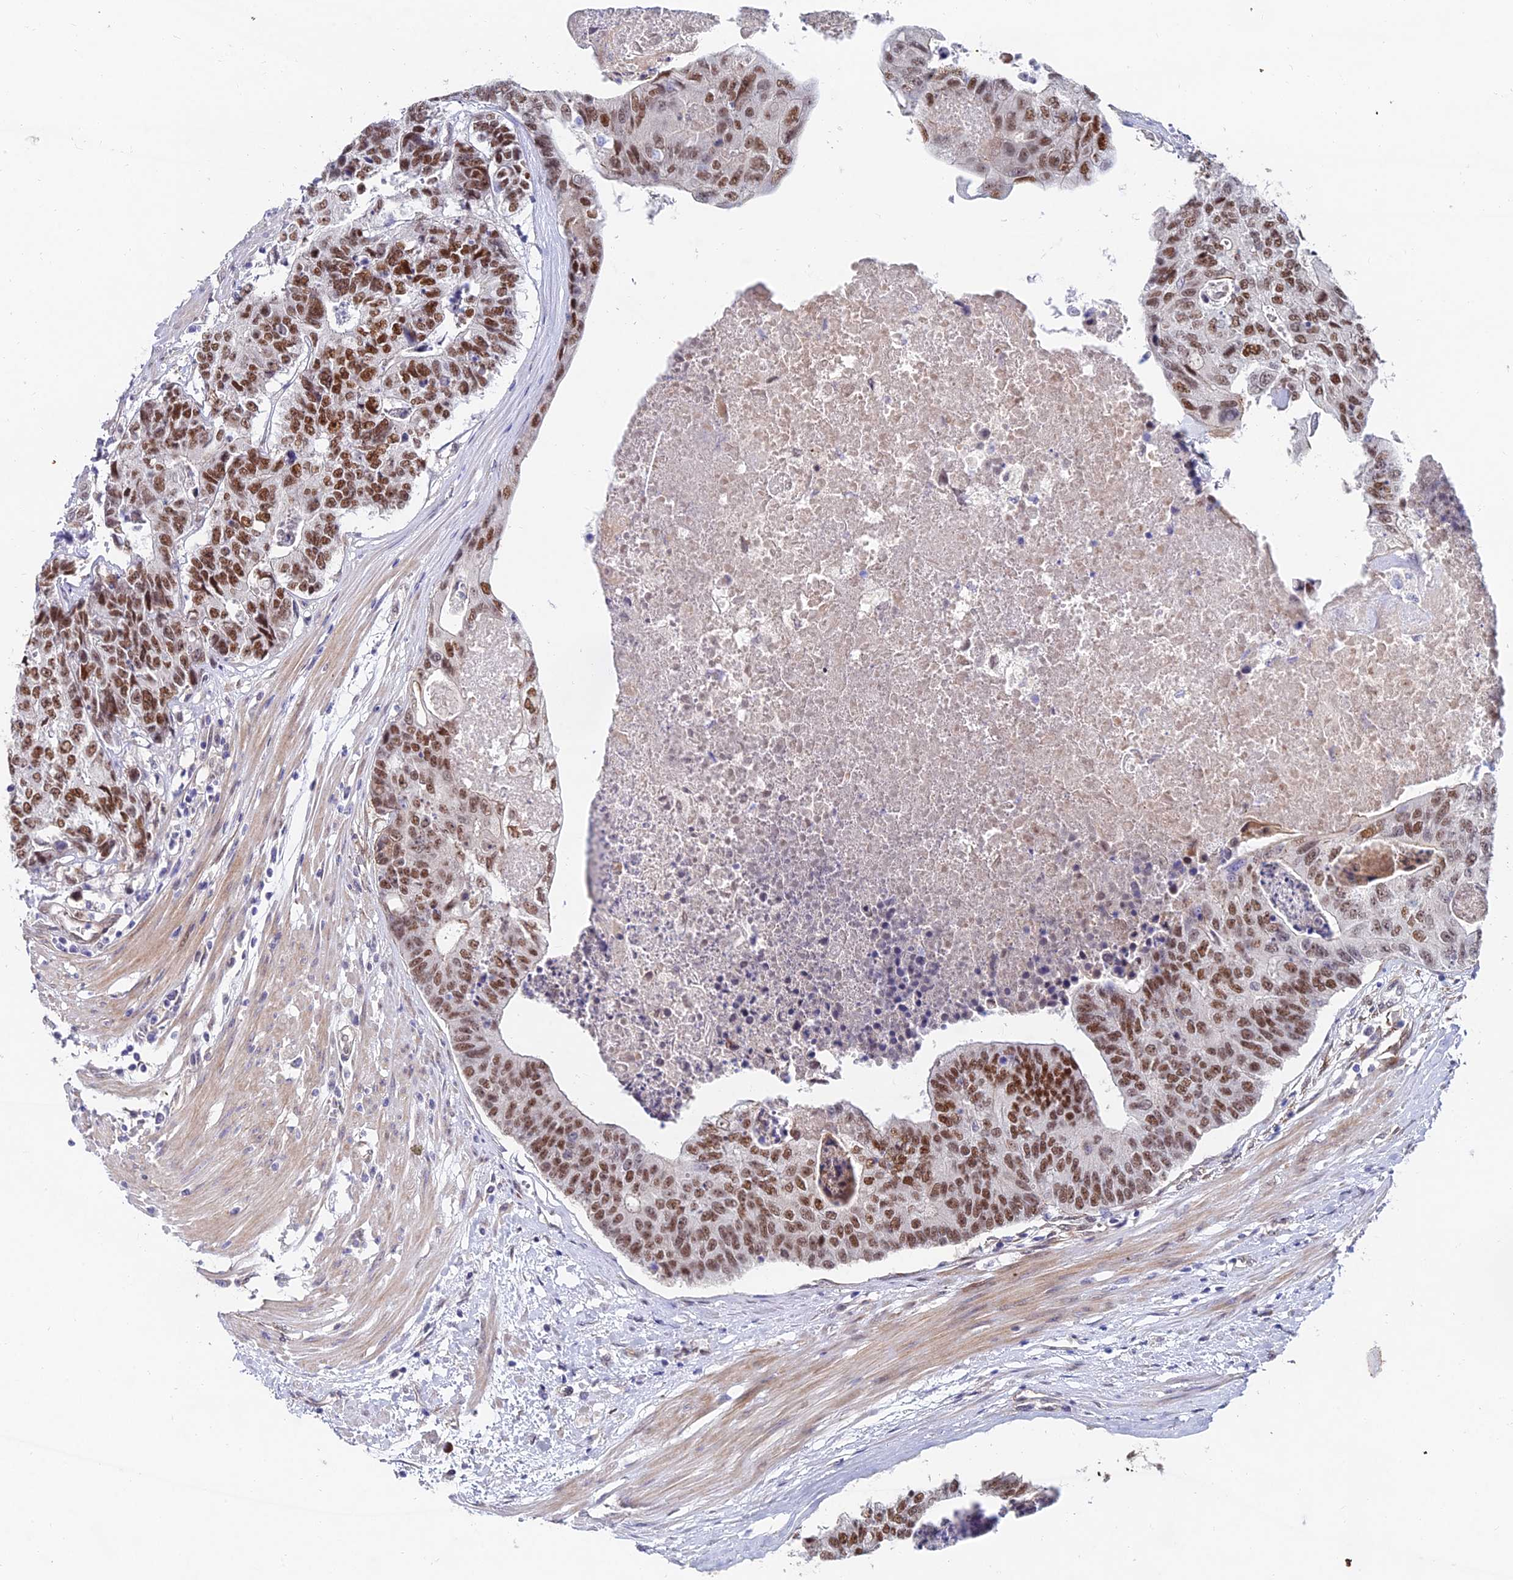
{"staining": {"intensity": "moderate", "quantity": ">75%", "location": "nuclear"}, "tissue": "colorectal cancer", "cell_type": "Tumor cells", "image_type": "cancer", "snomed": [{"axis": "morphology", "description": "Adenocarcinoma, NOS"}, {"axis": "topography", "description": "Colon"}], "caption": "Adenocarcinoma (colorectal) stained for a protein (brown) exhibits moderate nuclear positive staining in approximately >75% of tumor cells.", "gene": "TRIM24", "patient": {"sex": "female", "age": 67}}